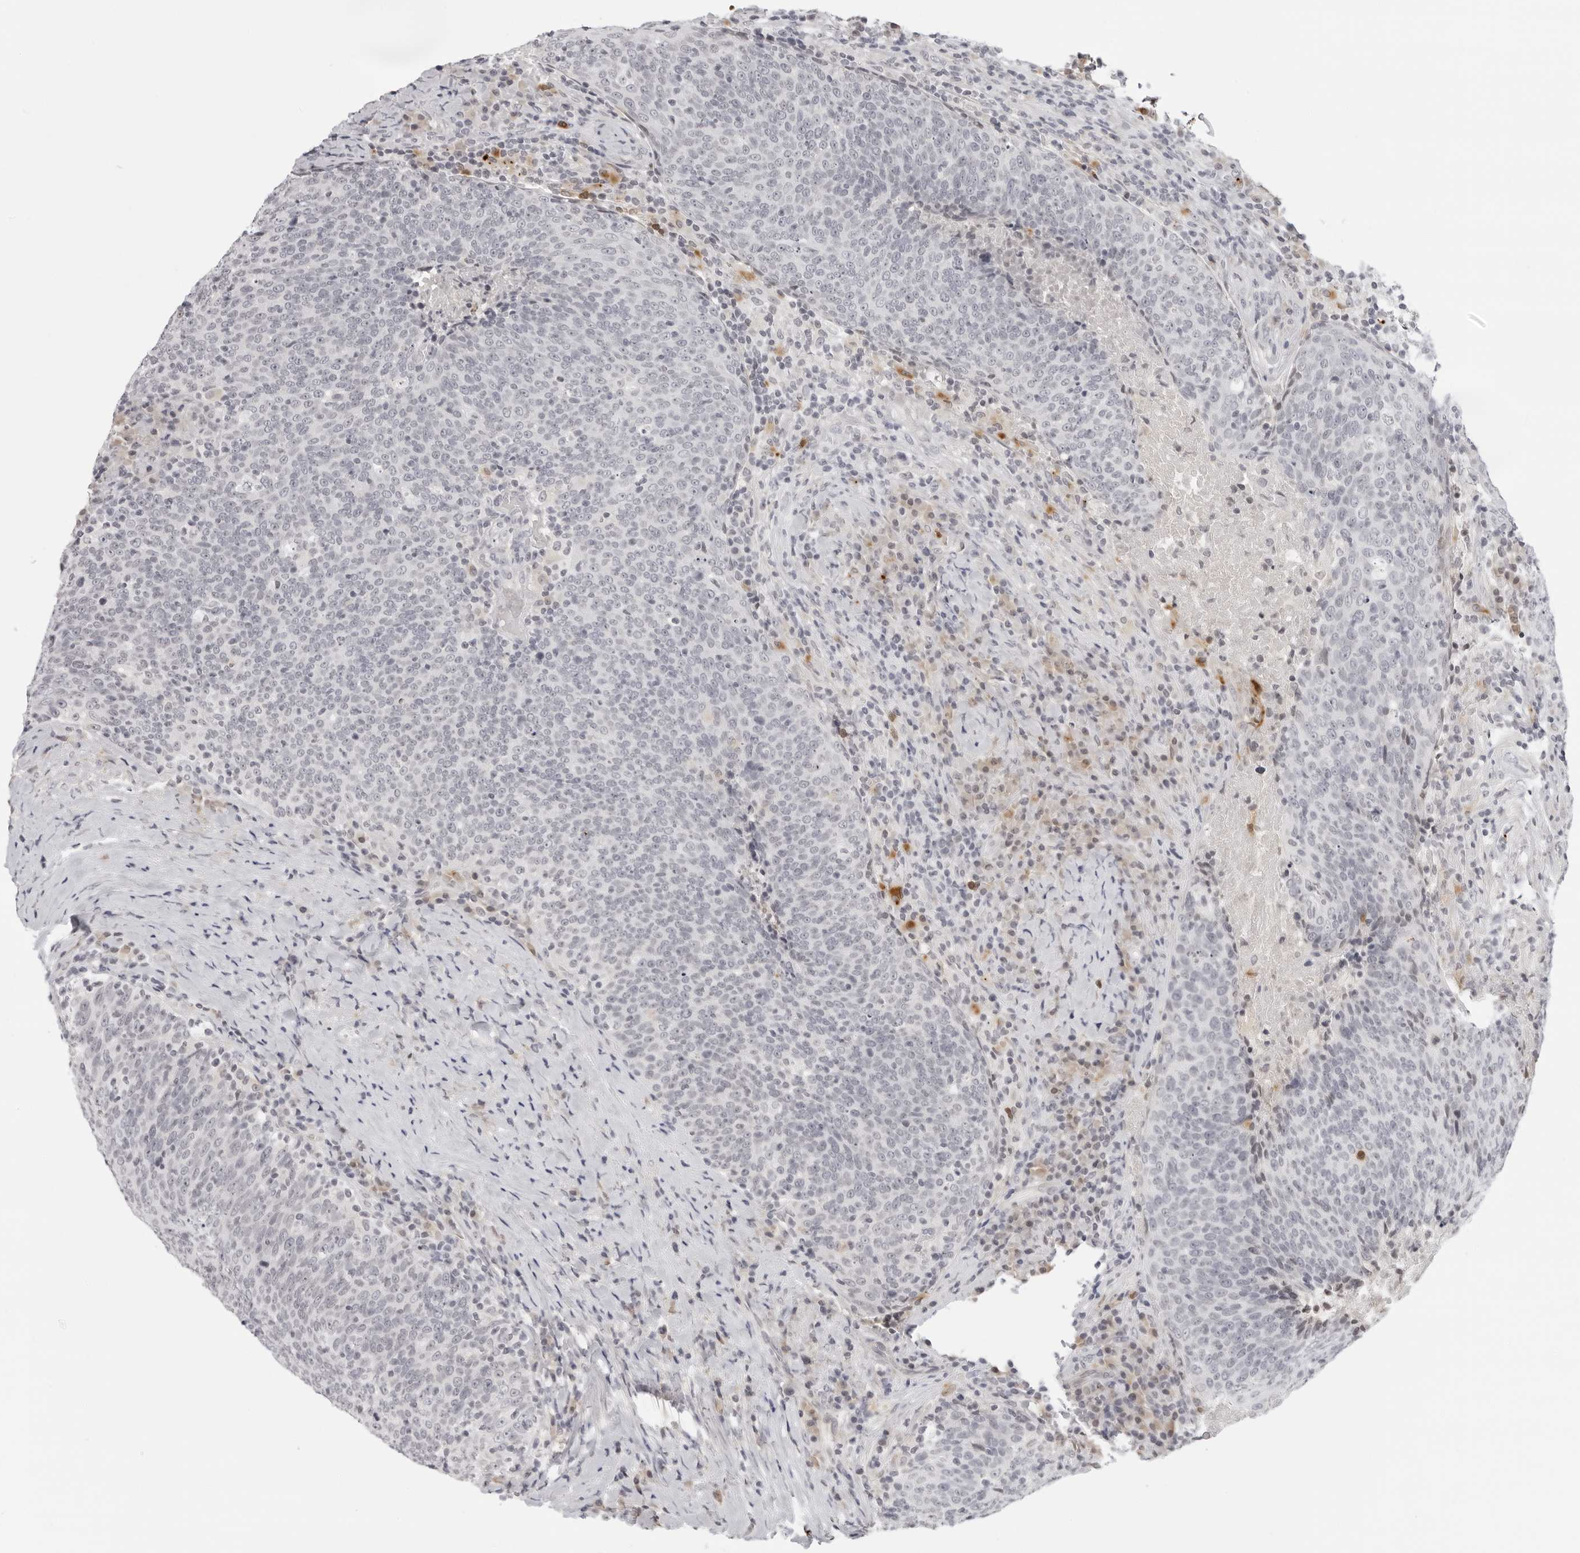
{"staining": {"intensity": "negative", "quantity": "none", "location": "none"}, "tissue": "head and neck cancer", "cell_type": "Tumor cells", "image_type": "cancer", "snomed": [{"axis": "morphology", "description": "Squamous cell carcinoma, NOS"}, {"axis": "morphology", "description": "Squamous cell carcinoma, metastatic, NOS"}, {"axis": "topography", "description": "Lymph node"}, {"axis": "topography", "description": "Head-Neck"}], "caption": "The immunohistochemistry histopathology image has no significant staining in tumor cells of head and neck metastatic squamous cell carcinoma tissue. The staining is performed using DAB (3,3'-diaminobenzidine) brown chromogen with nuclei counter-stained in using hematoxylin.", "gene": "STRADB", "patient": {"sex": "male", "age": 62}}